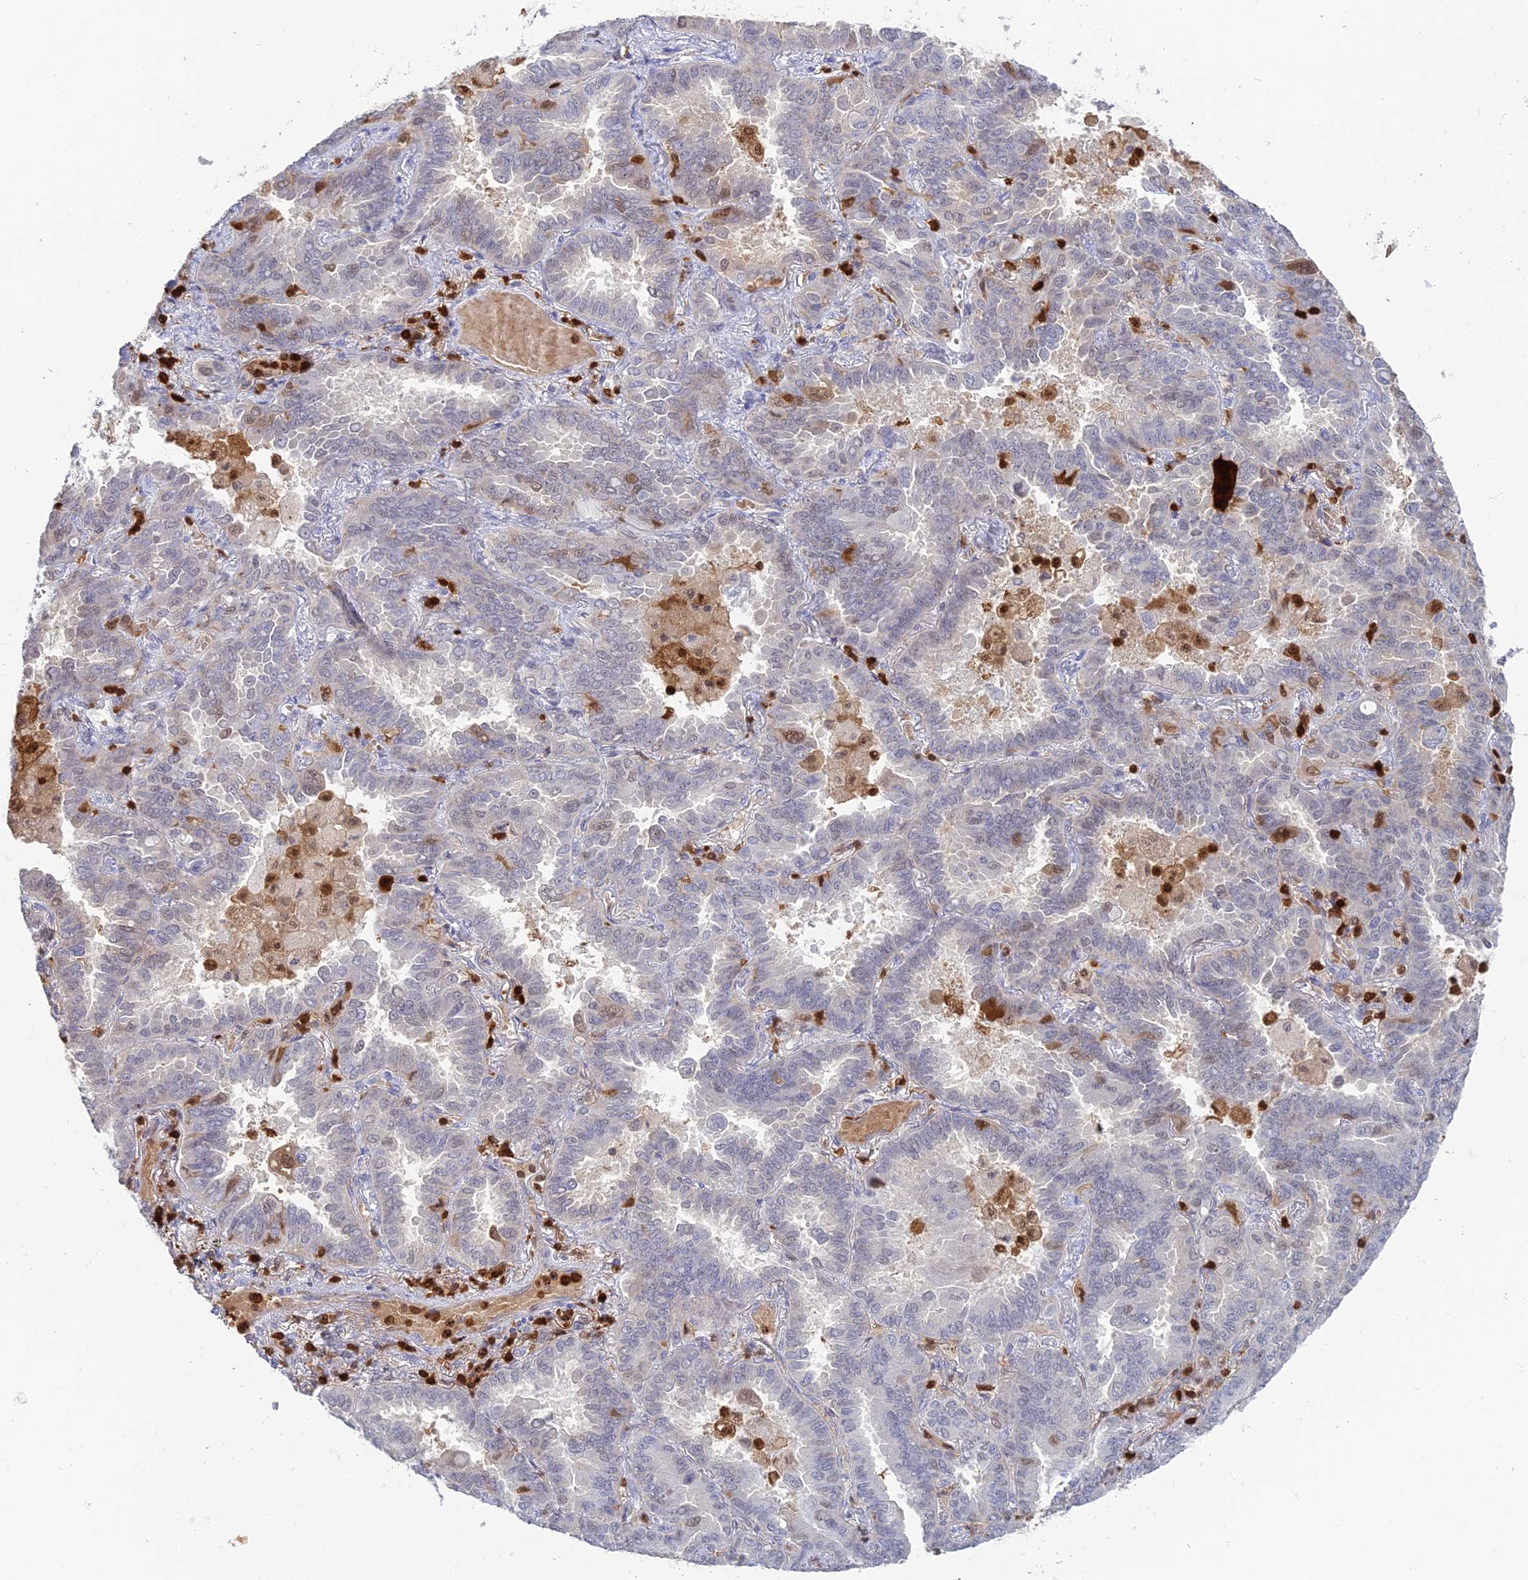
{"staining": {"intensity": "weak", "quantity": "<25%", "location": "nuclear"}, "tissue": "lung cancer", "cell_type": "Tumor cells", "image_type": "cancer", "snomed": [{"axis": "morphology", "description": "Adenocarcinoma, NOS"}, {"axis": "topography", "description": "Lung"}], "caption": "The IHC photomicrograph has no significant positivity in tumor cells of lung adenocarcinoma tissue.", "gene": "PGBD4", "patient": {"sex": "male", "age": 64}}